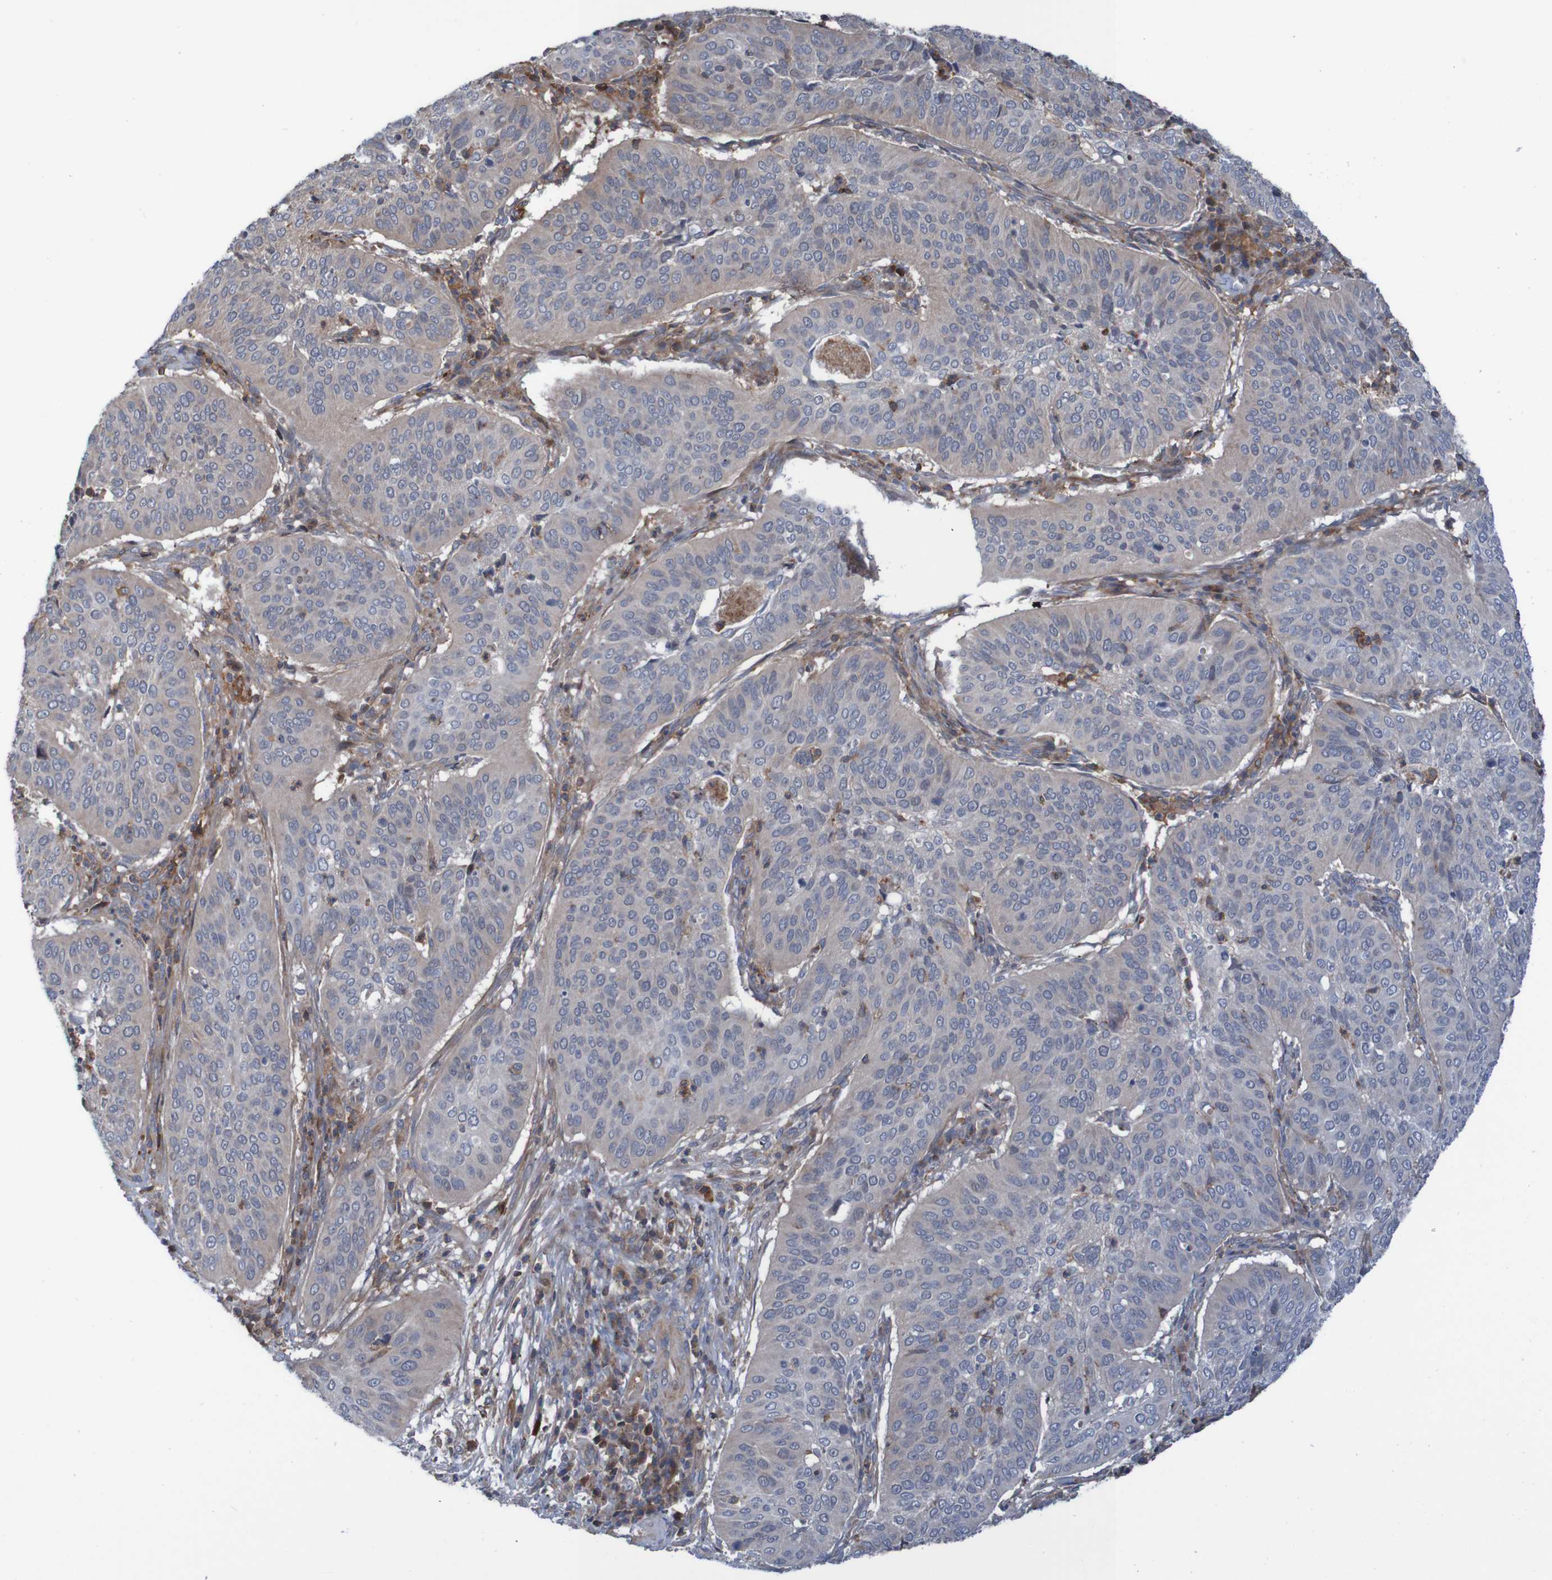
{"staining": {"intensity": "weak", "quantity": ">75%", "location": "cytoplasmic/membranous"}, "tissue": "cervical cancer", "cell_type": "Tumor cells", "image_type": "cancer", "snomed": [{"axis": "morphology", "description": "Normal tissue, NOS"}, {"axis": "morphology", "description": "Squamous cell carcinoma, NOS"}, {"axis": "topography", "description": "Cervix"}], "caption": "Immunohistochemistry (IHC) photomicrograph of neoplastic tissue: cervical cancer (squamous cell carcinoma) stained using immunohistochemistry reveals low levels of weak protein expression localized specifically in the cytoplasmic/membranous of tumor cells, appearing as a cytoplasmic/membranous brown color.", "gene": "PDGFB", "patient": {"sex": "female", "age": 39}}